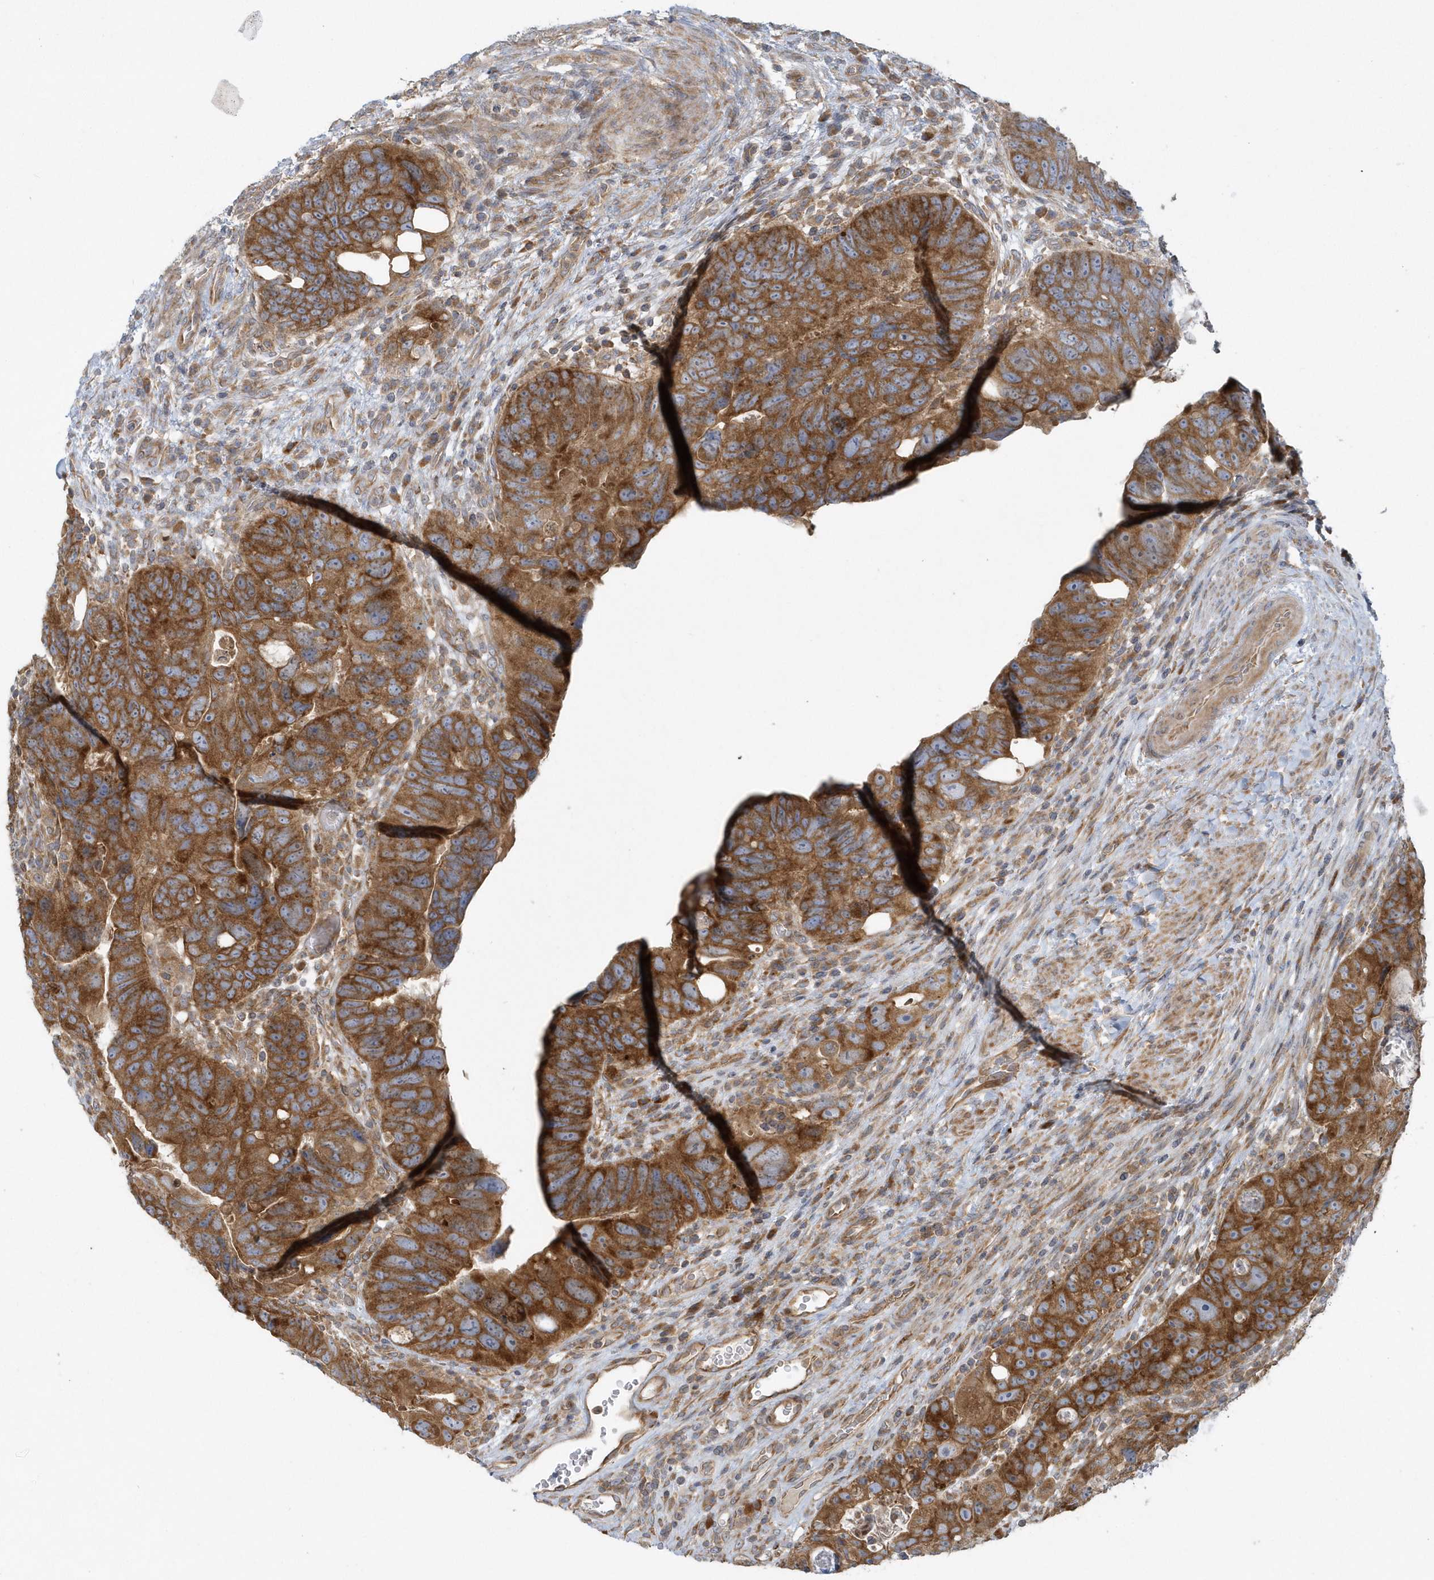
{"staining": {"intensity": "moderate", "quantity": ">75%", "location": "cytoplasmic/membranous"}, "tissue": "colorectal cancer", "cell_type": "Tumor cells", "image_type": "cancer", "snomed": [{"axis": "morphology", "description": "Adenocarcinoma, NOS"}, {"axis": "topography", "description": "Rectum"}], "caption": "This is a histology image of immunohistochemistry (IHC) staining of colorectal adenocarcinoma, which shows moderate positivity in the cytoplasmic/membranous of tumor cells.", "gene": "CNOT10", "patient": {"sex": "male", "age": 59}}